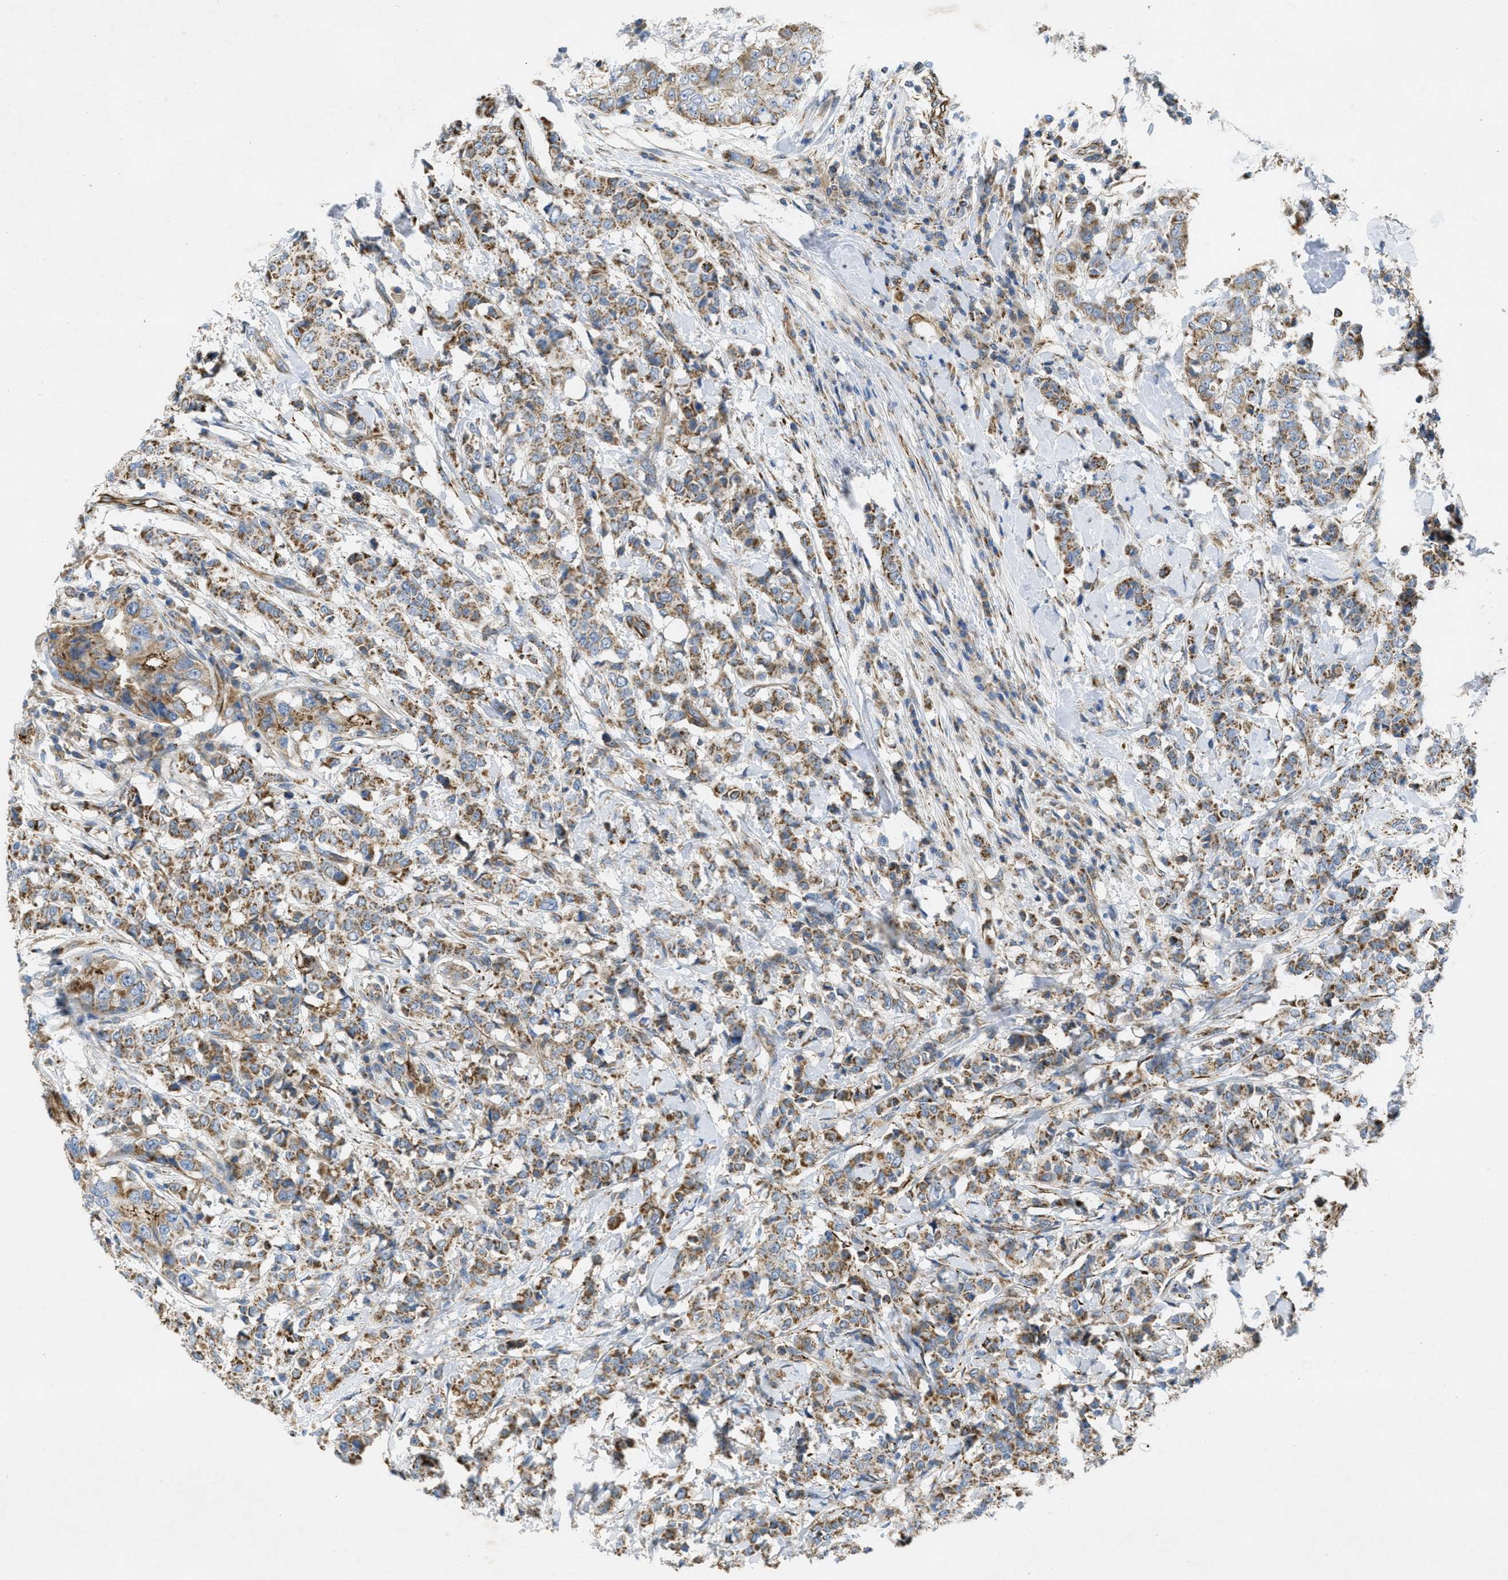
{"staining": {"intensity": "strong", "quantity": "25%-75%", "location": "cytoplasmic/membranous"}, "tissue": "breast cancer", "cell_type": "Tumor cells", "image_type": "cancer", "snomed": [{"axis": "morphology", "description": "Duct carcinoma"}, {"axis": "topography", "description": "Breast"}], "caption": "Immunohistochemistry histopathology image of neoplastic tissue: breast cancer stained using immunohistochemistry demonstrates high levels of strong protein expression localized specifically in the cytoplasmic/membranous of tumor cells, appearing as a cytoplasmic/membranous brown color.", "gene": "BTN3A1", "patient": {"sex": "female", "age": 27}}